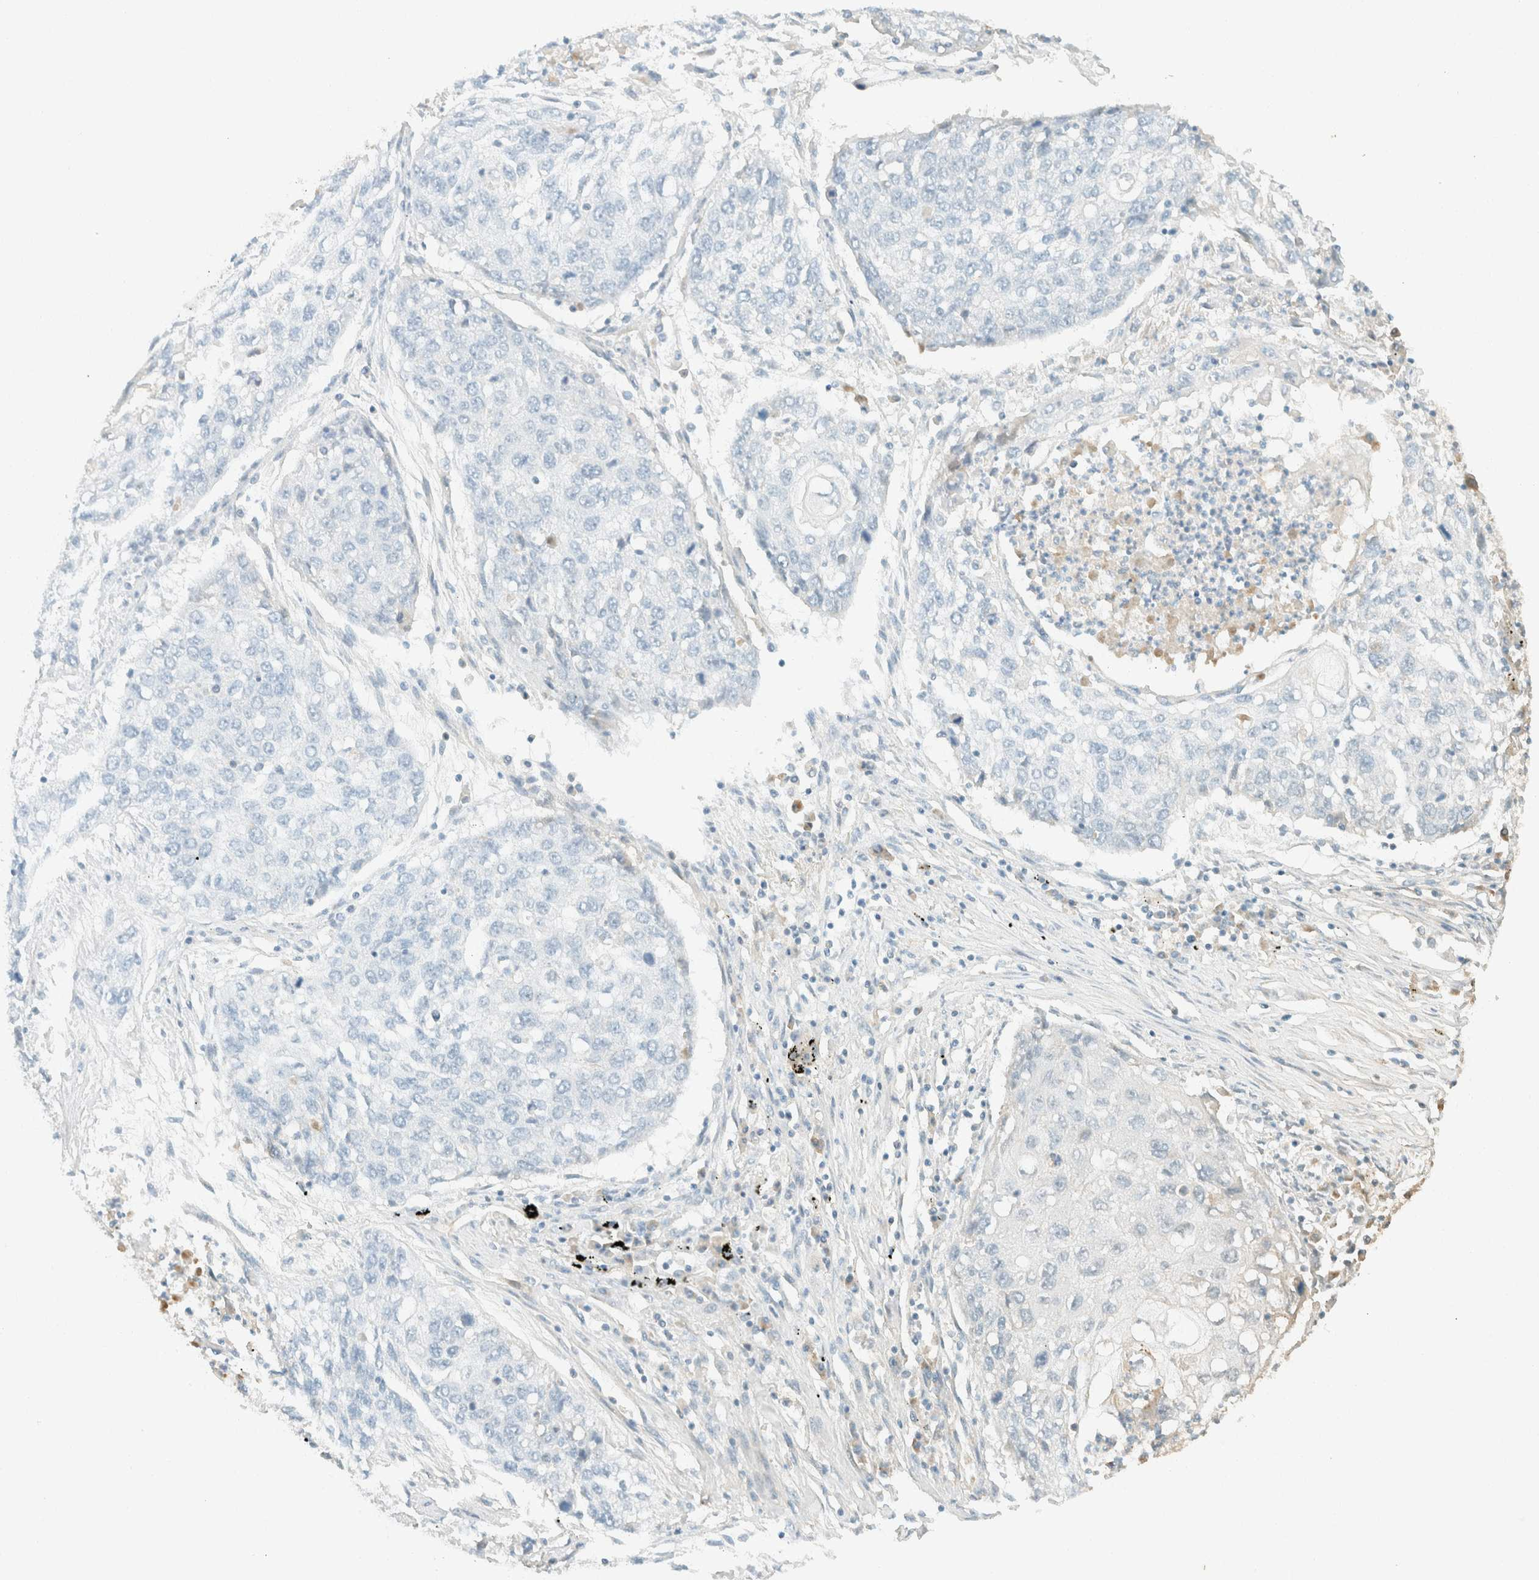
{"staining": {"intensity": "negative", "quantity": "none", "location": "none"}, "tissue": "lung cancer", "cell_type": "Tumor cells", "image_type": "cancer", "snomed": [{"axis": "morphology", "description": "Squamous cell carcinoma, NOS"}, {"axis": "topography", "description": "Lung"}], "caption": "The histopathology image reveals no significant positivity in tumor cells of lung squamous cell carcinoma. Brightfield microscopy of immunohistochemistry (IHC) stained with DAB (brown) and hematoxylin (blue), captured at high magnification.", "gene": "GPA33", "patient": {"sex": "female", "age": 63}}